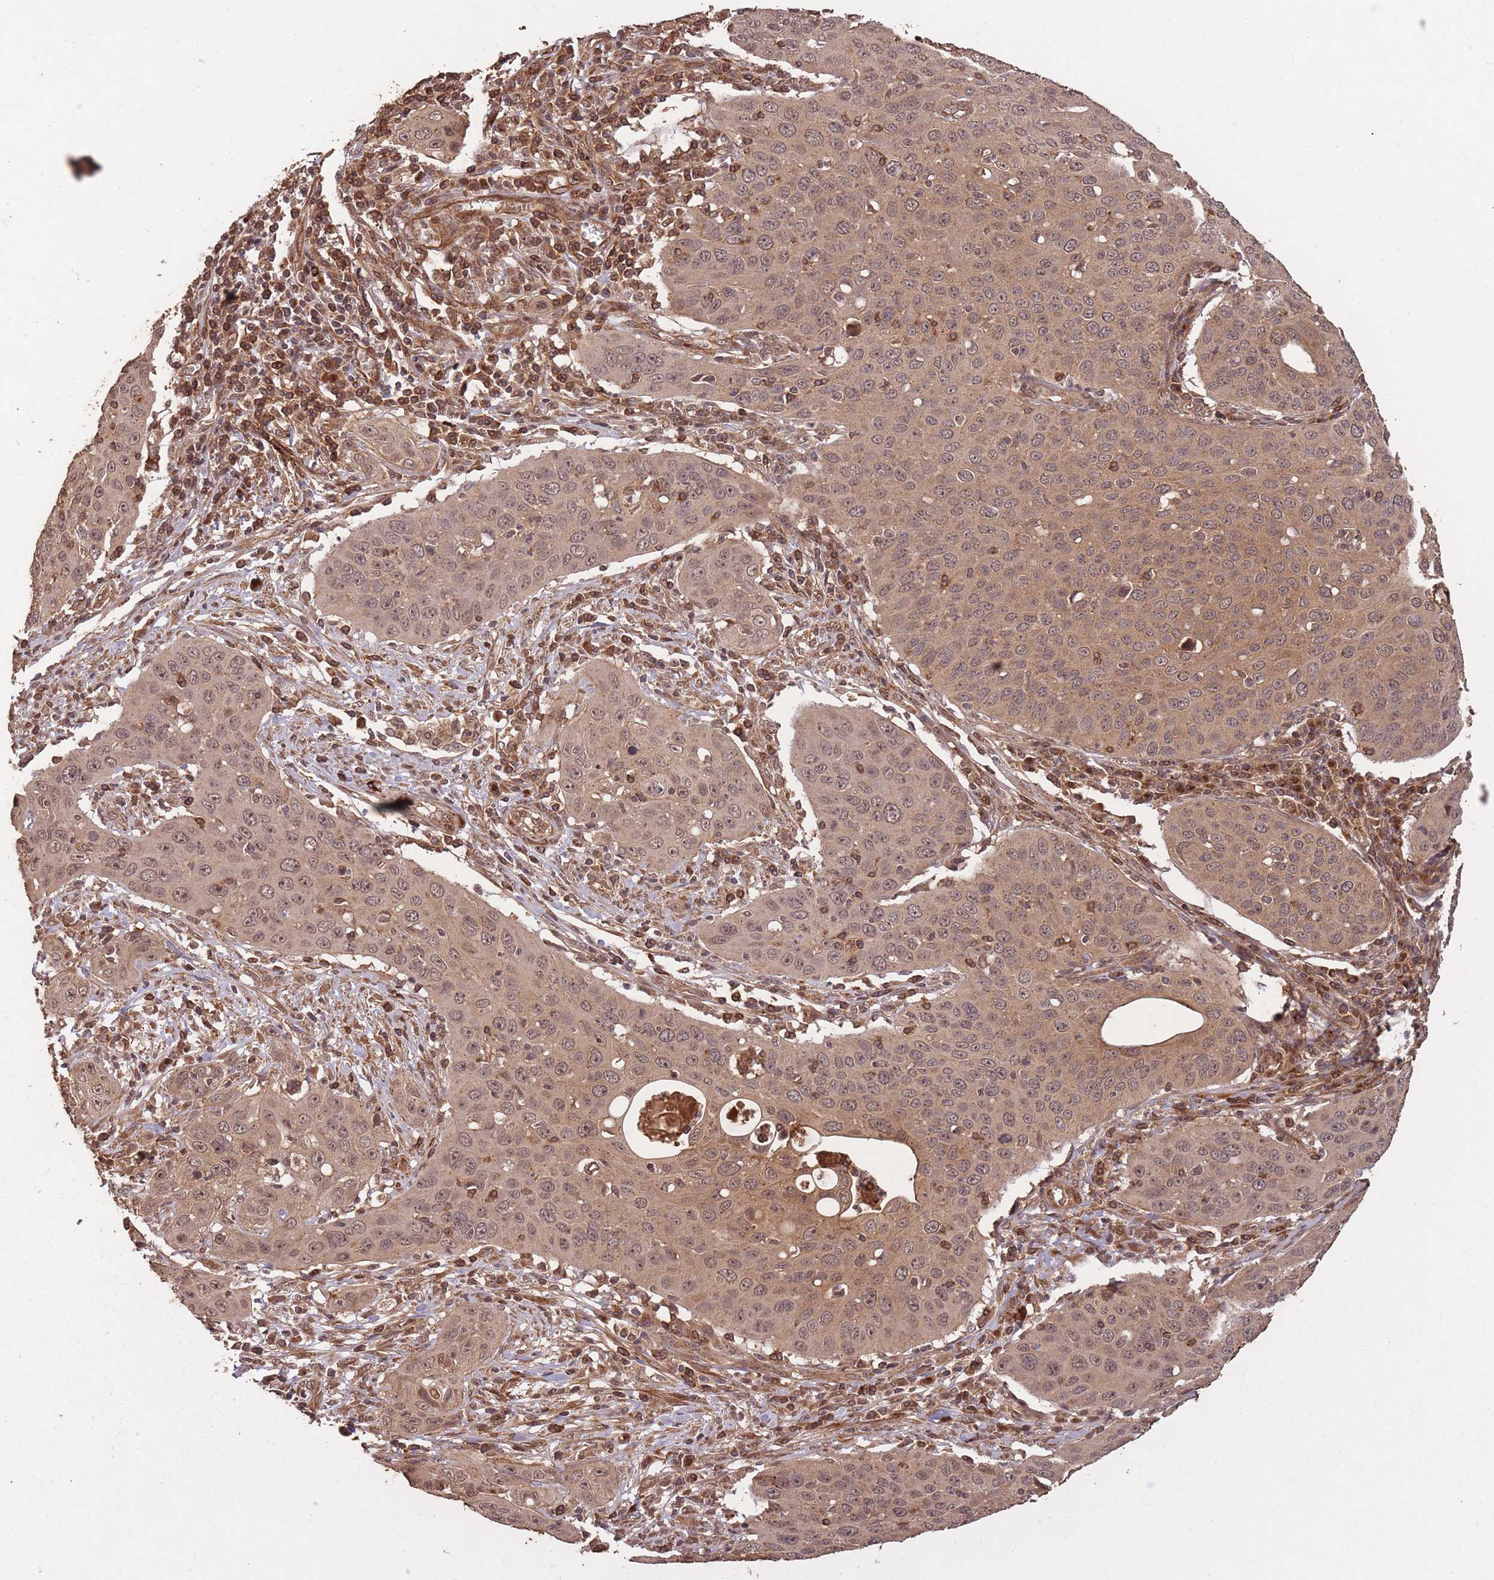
{"staining": {"intensity": "moderate", "quantity": ">75%", "location": "cytoplasmic/membranous,nuclear"}, "tissue": "cervical cancer", "cell_type": "Tumor cells", "image_type": "cancer", "snomed": [{"axis": "morphology", "description": "Squamous cell carcinoma, NOS"}, {"axis": "topography", "description": "Cervix"}], "caption": "The immunohistochemical stain highlights moderate cytoplasmic/membranous and nuclear staining in tumor cells of cervical cancer (squamous cell carcinoma) tissue. (IHC, brightfield microscopy, high magnification).", "gene": "ERBB3", "patient": {"sex": "female", "age": 36}}